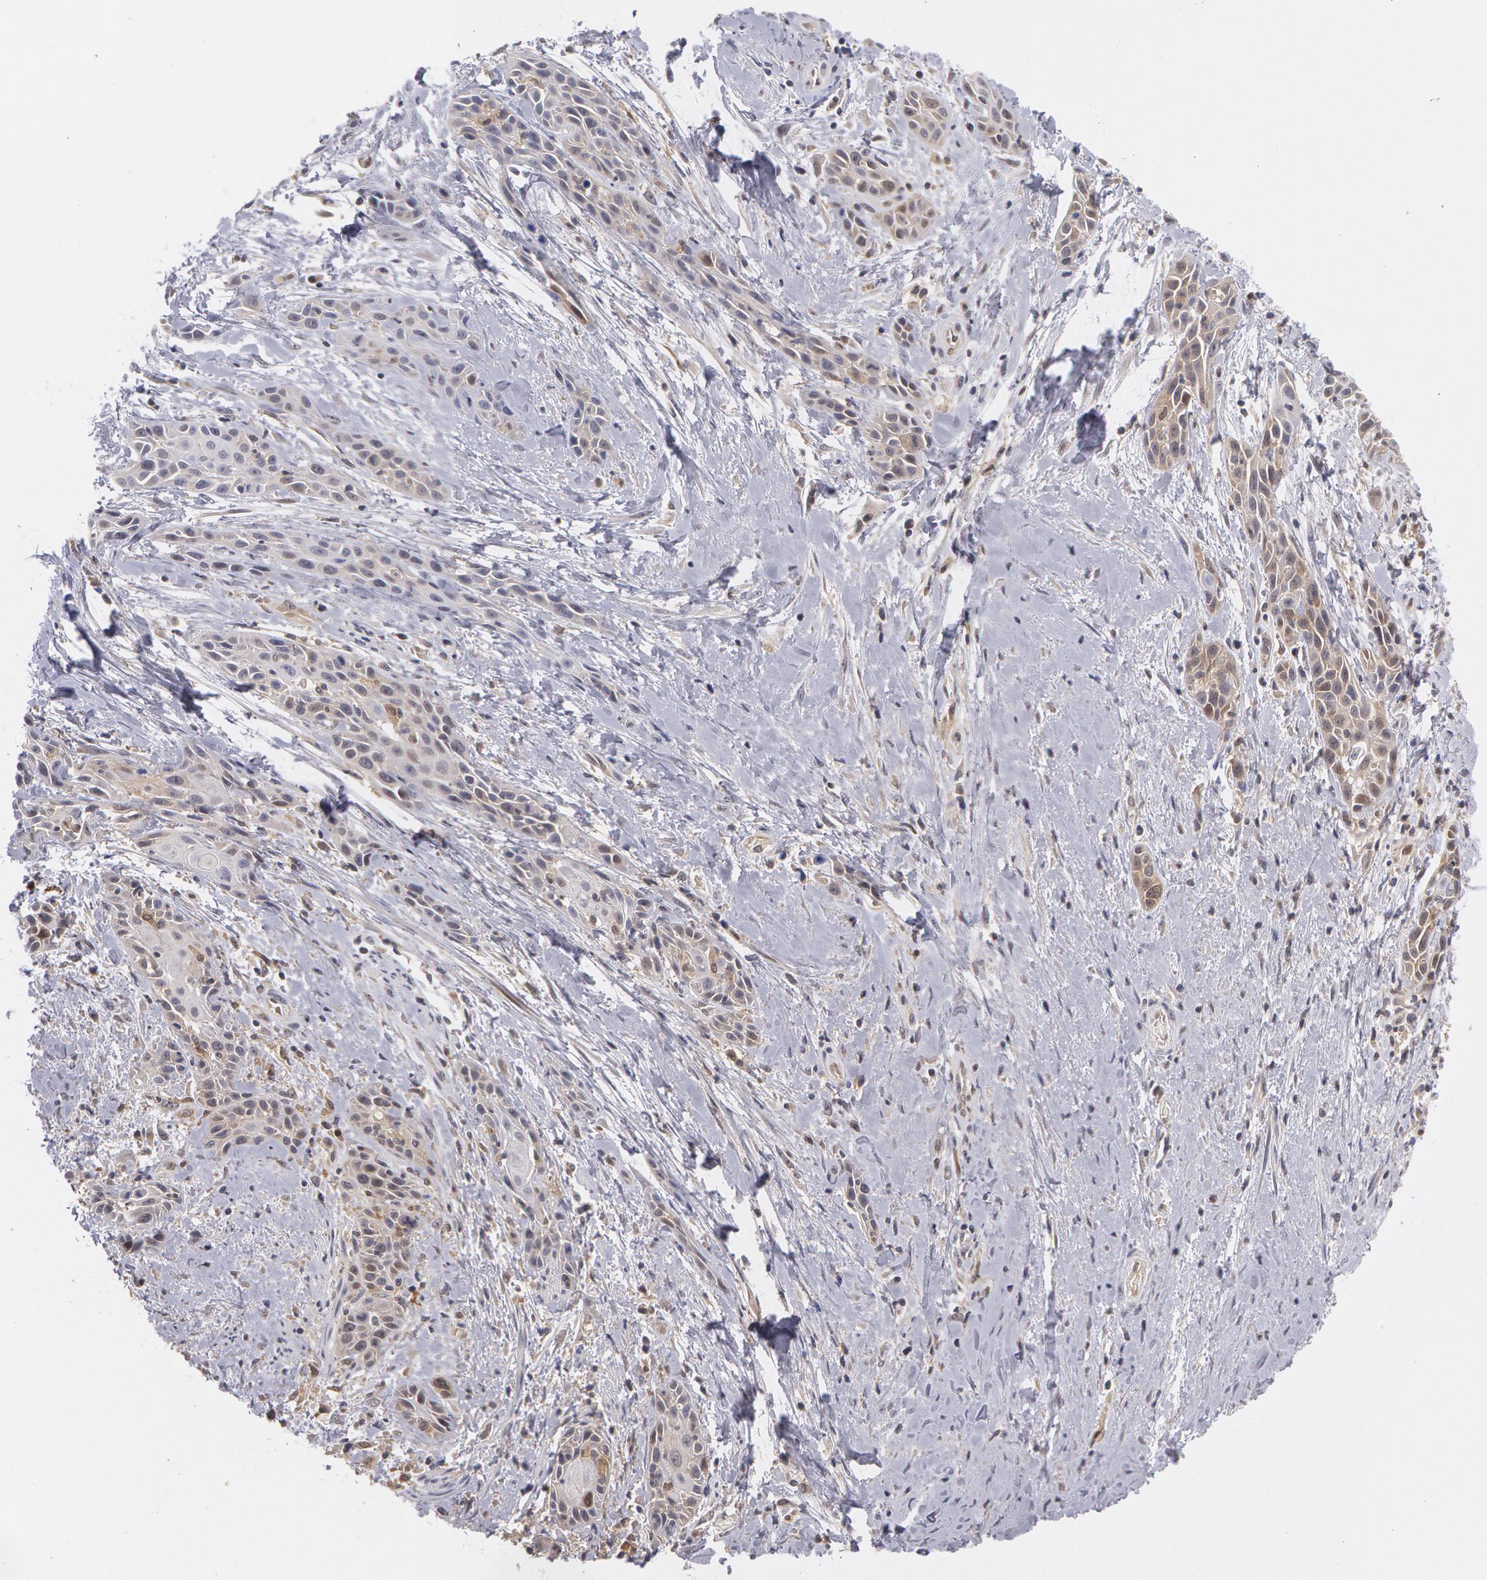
{"staining": {"intensity": "negative", "quantity": "none", "location": "none"}, "tissue": "skin cancer", "cell_type": "Tumor cells", "image_type": "cancer", "snomed": [{"axis": "morphology", "description": "Squamous cell carcinoma, NOS"}, {"axis": "topography", "description": "Skin"}, {"axis": "topography", "description": "Anal"}], "caption": "Immunohistochemical staining of skin cancer (squamous cell carcinoma) demonstrates no significant staining in tumor cells.", "gene": "TXNRD1", "patient": {"sex": "male", "age": 64}}